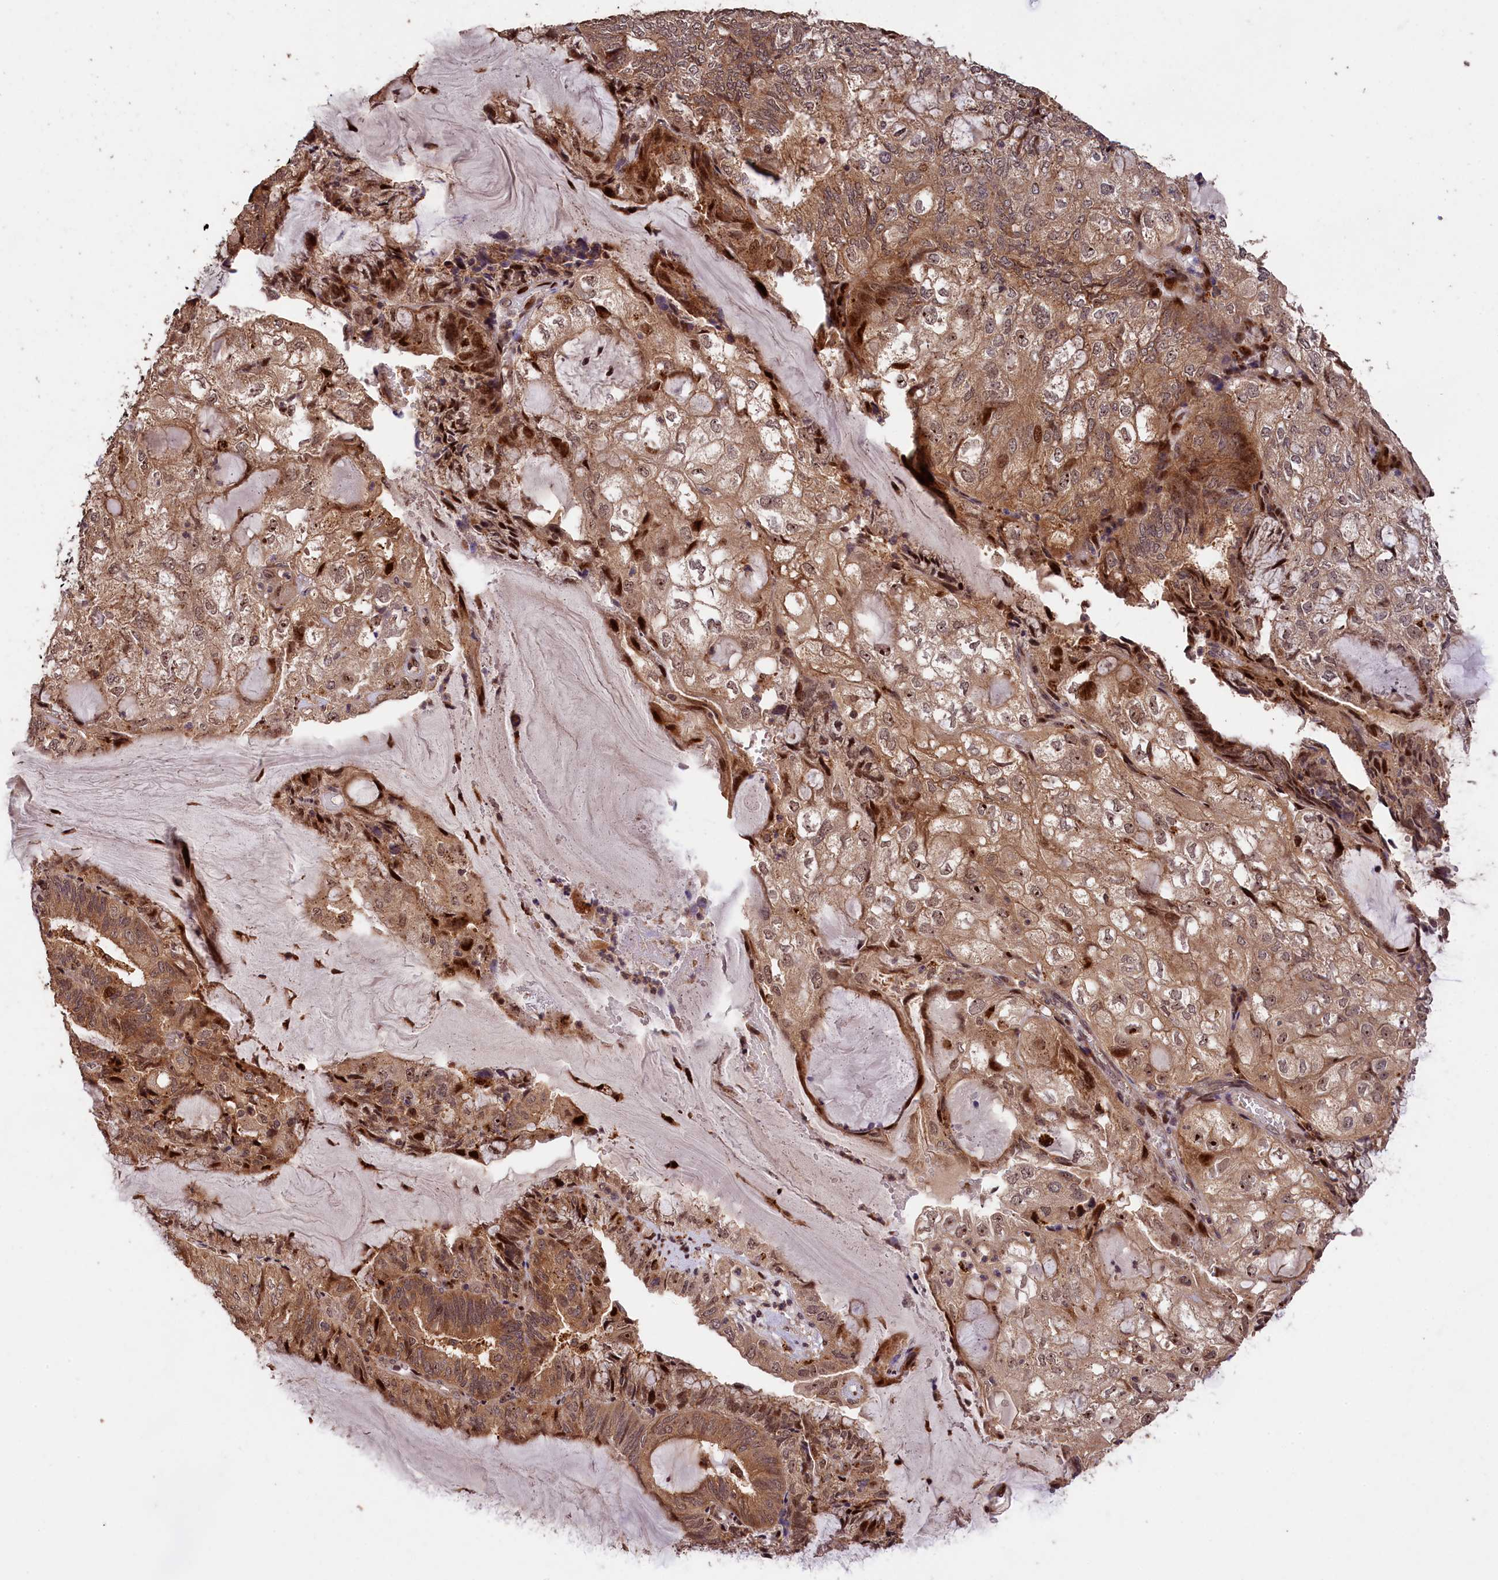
{"staining": {"intensity": "moderate", "quantity": ">75%", "location": "cytoplasmic/membranous,nuclear"}, "tissue": "endometrial cancer", "cell_type": "Tumor cells", "image_type": "cancer", "snomed": [{"axis": "morphology", "description": "Adenocarcinoma, NOS"}, {"axis": "topography", "description": "Endometrium"}], "caption": "Immunohistochemical staining of human endometrial cancer (adenocarcinoma) displays medium levels of moderate cytoplasmic/membranous and nuclear positivity in about >75% of tumor cells.", "gene": "PHAF1", "patient": {"sex": "female", "age": 81}}